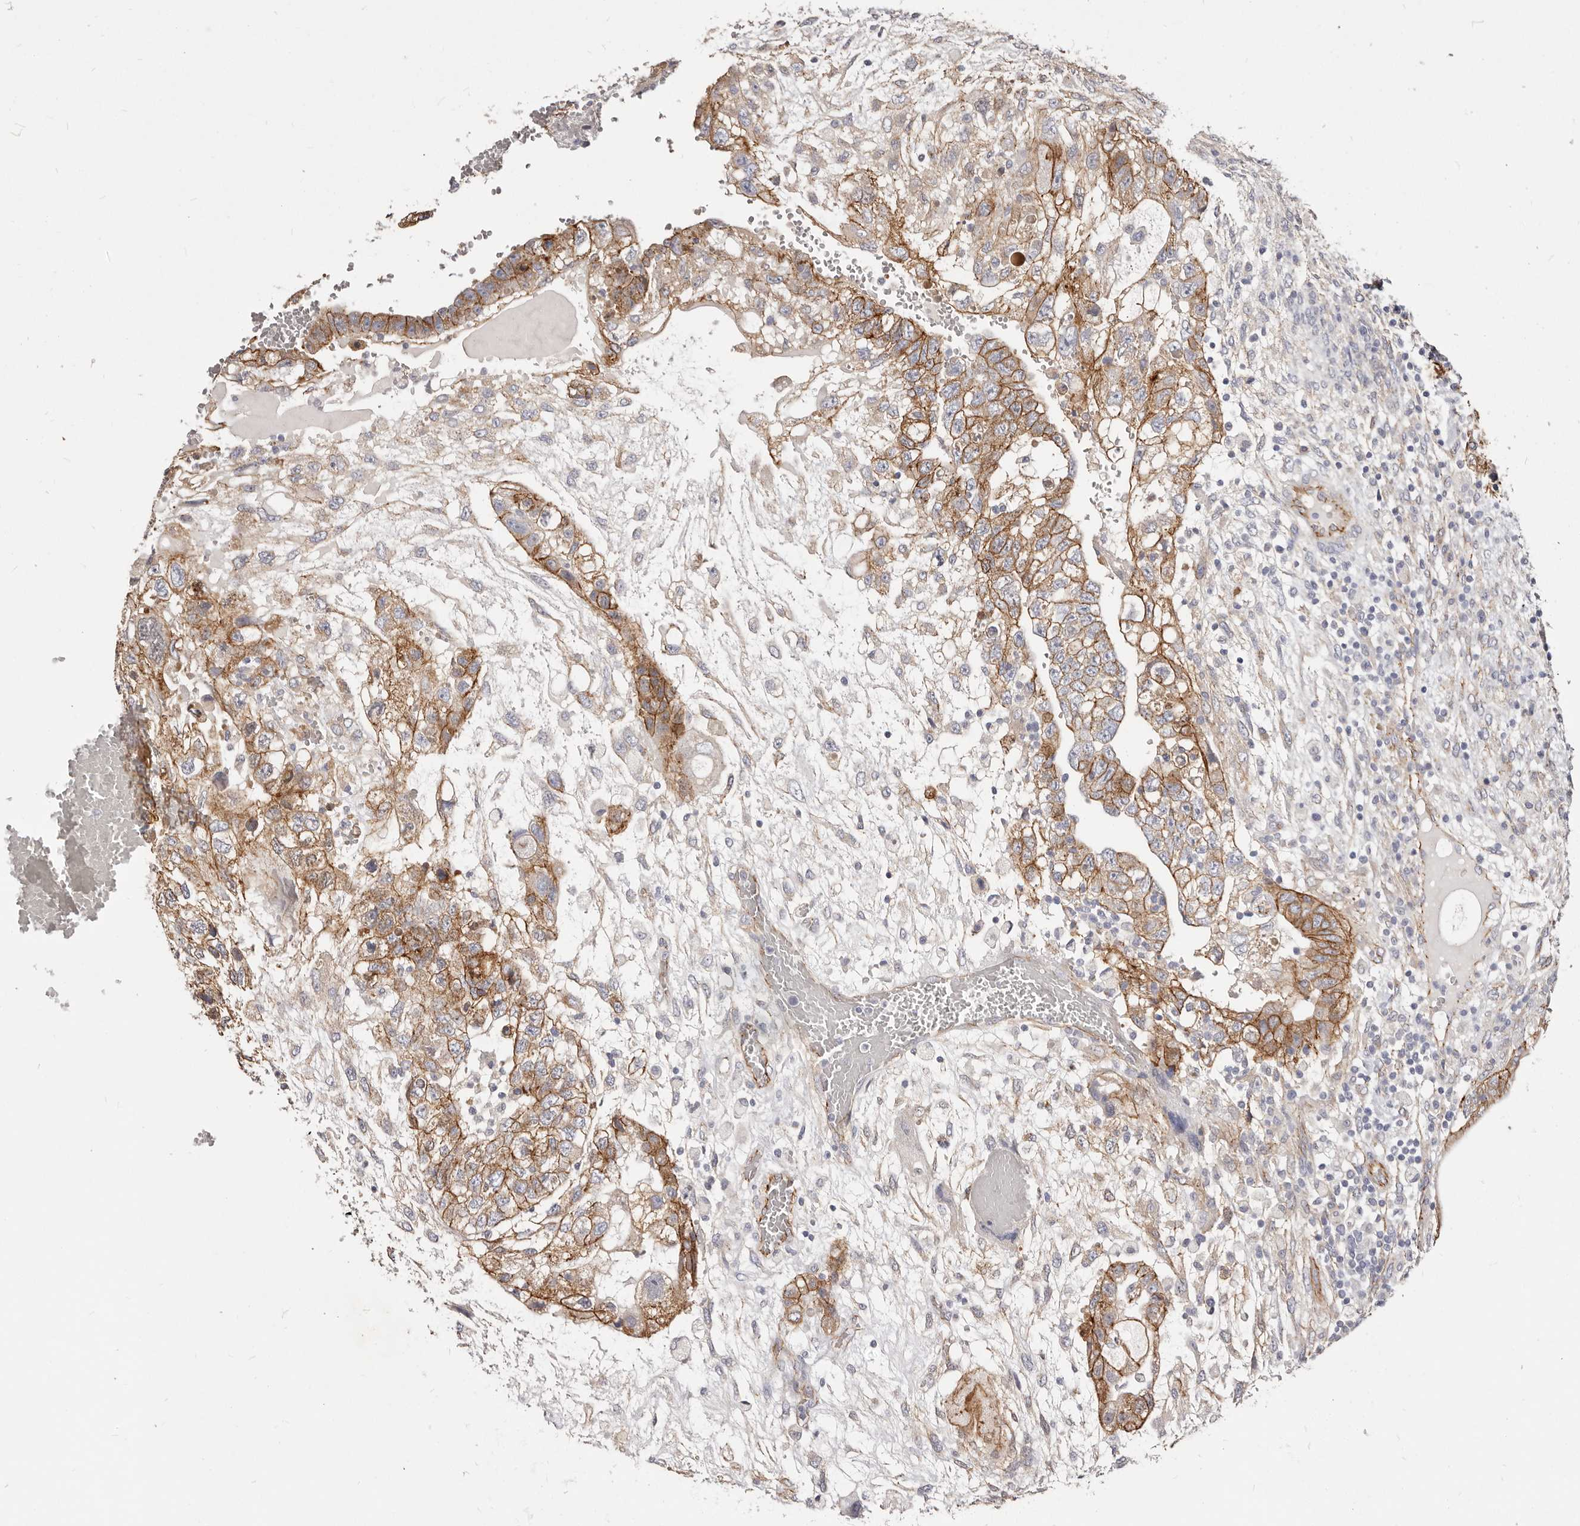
{"staining": {"intensity": "strong", "quantity": ">75%", "location": "cytoplasmic/membranous"}, "tissue": "testis cancer", "cell_type": "Tumor cells", "image_type": "cancer", "snomed": [{"axis": "morphology", "description": "Carcinoma, Embryonal, NOS"}, {"axis": "topography", "description": "Testis"}], "caption": "The immunohistochemical stain shows strong cytoplasmic/membranous staining in tumor cells of testis cancer tissue.", "gene": "CTNNB1", "patient": {"sex": "male", "age": 36}}